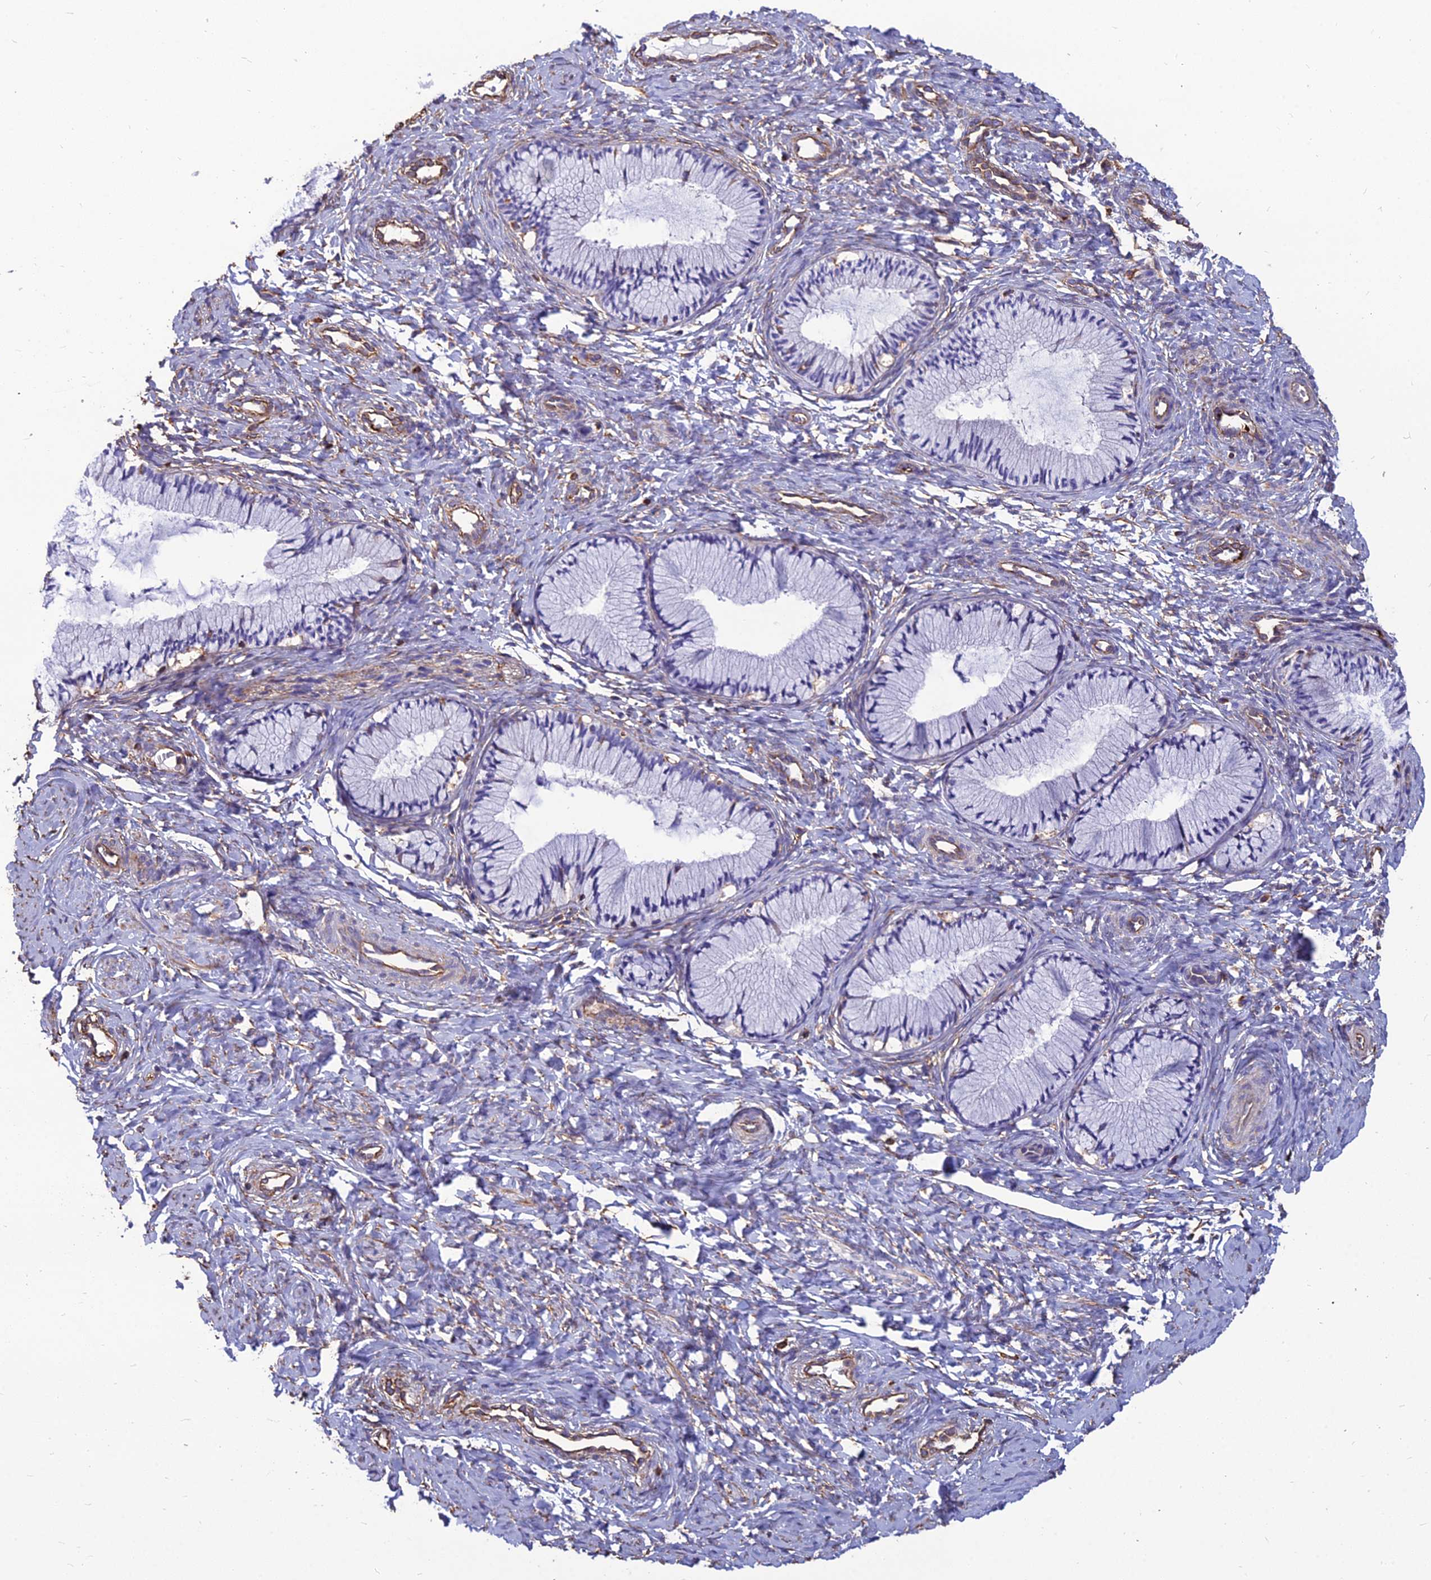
{"staining": {"intensity": "weak", "quantity": "<25%", "location": "cytoplasmic/membranous"}, "tissue": "cervix", "cell_type": "Glandular cells", "image_type": "normal", "snomed": [{"axis": "morphology", "description": "Normal tissue, NOS"}, {"axis": "topography", "description": "Cervix"}], "caption": "Immunohistochemistry histopathology image of unremarkable cervix stained for a protein (brown), which shows no positivity in glandular cells. Brightfield microscopy of IHC stained with DAB (3,3'-diaminobenzidine) (brown) and hematoxylin (blue), captured at high magnification.", "gene": "PSMD11", "patient": {"sex": "female", "age": 27}}